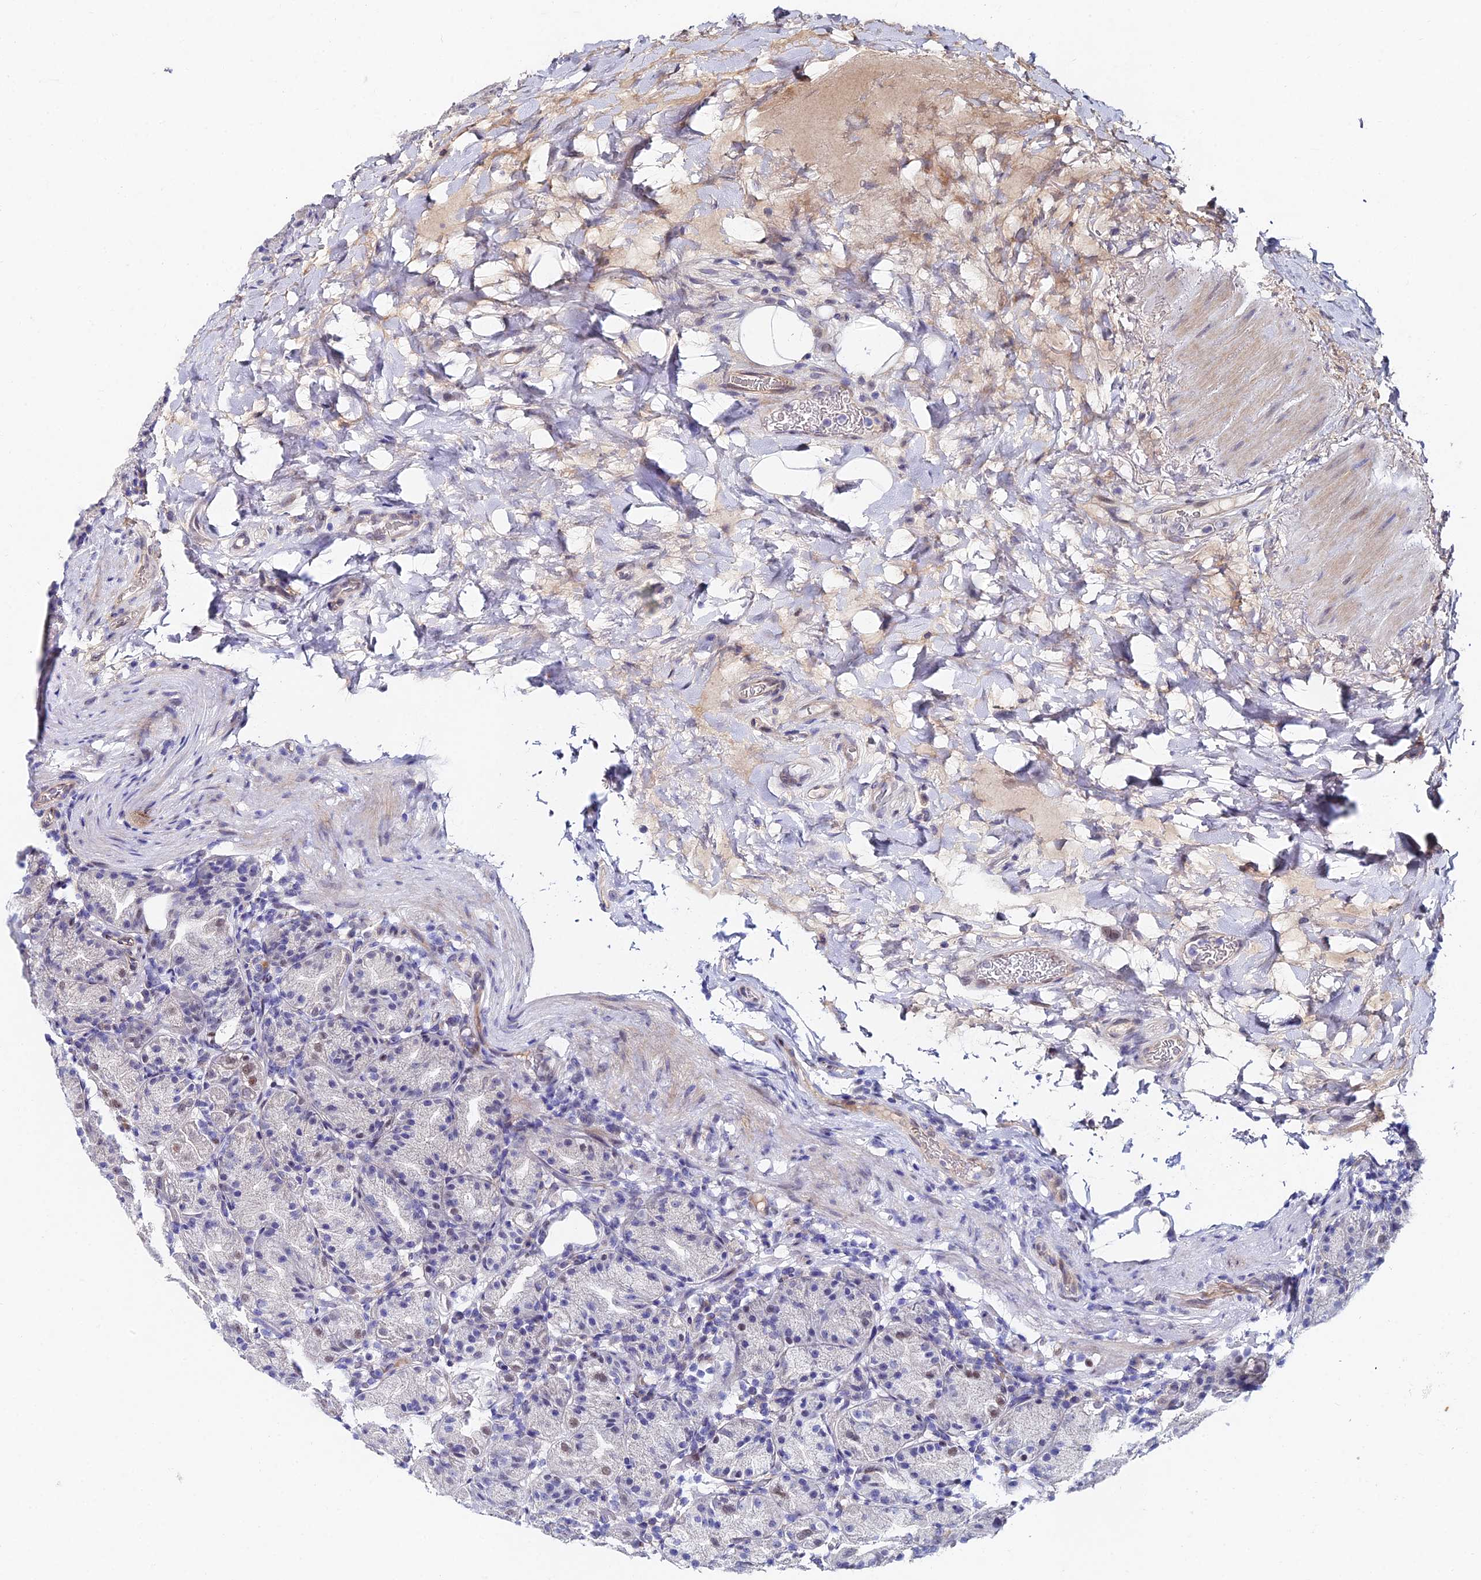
{"staining": {"intensity": "weak", "quantity": "<25%", "location": "nuclear"}, "tissue": "stomach", "cell_type": "Glandular cells", "image_type": "normal", "snomed": [{"axis": "morphology", "description": "Normal tissue, NOS"}, {"axis": "topography", "description": "Stomach"}], "caption": "Immunohistochemical staining of benign human stomach exhibits no significant positivity in glandular cells. Nuclei are stained in blue.", "gene": "TRIM24", "patient": {"sex": "female", "age": 79}}